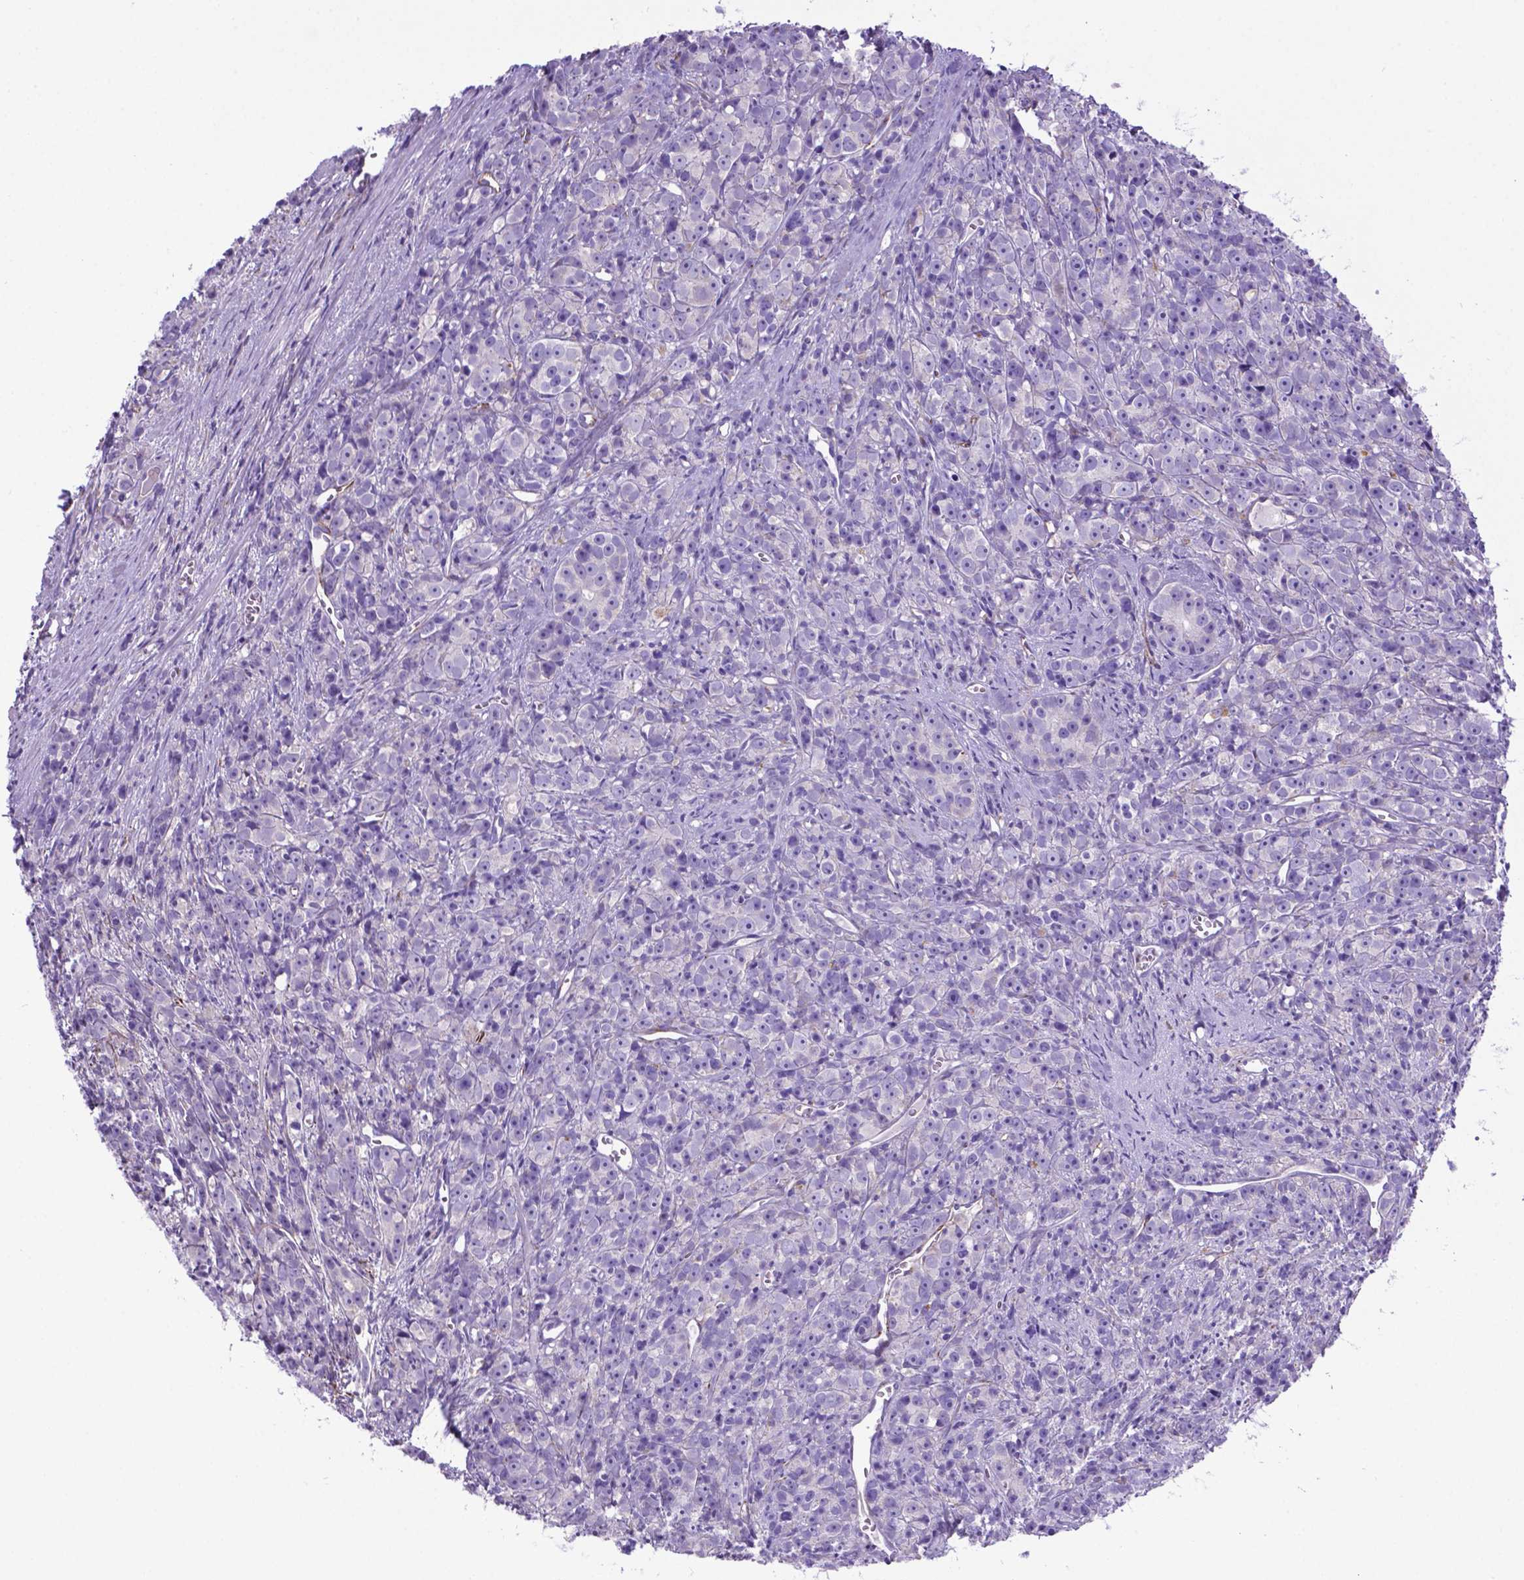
{"staining": {"intensity": "negative", "quantity": "none", "location": "none"}, "tissue": "prostate cancer", "cell_type": "Tumor cells", "image_type": "cancer", "snomed": [{"axis": "morphology", "description": "Adenocarcinoma, High grade"}, {"axis": "topography", "description": "Prostate"}], "caption": "Micrograph shows no protein staining in tumor cells of adenocarcinoma (high-grade) (prostate) tissue.", "gene": "LZTR1", "patient": {"sex": "male", "age": 77}}